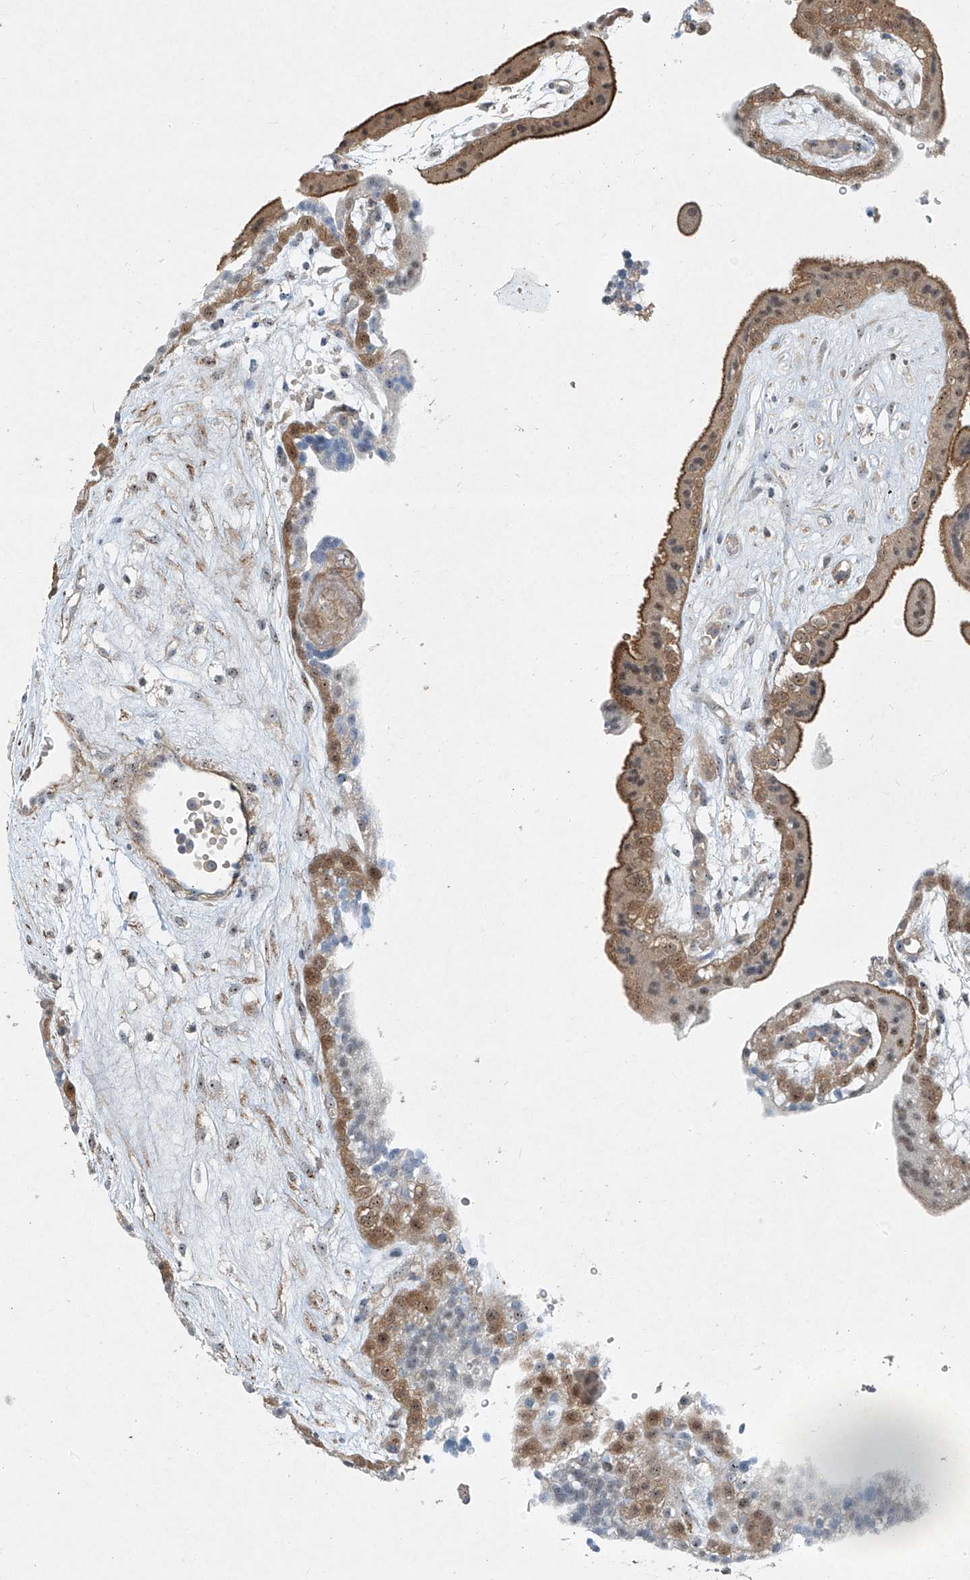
{"staining": {"intensity": "moderate", "quantity": ">75%", "location": "cytoplasmic/membranous,nuclear"}, "tissue": "placenta", "cell_type": "Trophoblastic cells", "image_type": "normal", "snomed": [{"axis": "morphology", "description": "Normal tissue, NOS"}, {"axis": "topography", "description": "Placenta"}], "caption": "Immunohistochemical staining of normal human placenta exhibits moderate cytoplasmic/membranous,nuclear protein staining in about >75% of trophoblastic cells. The protein is shown in brown color, while the nuclei are stained blue.", "gene": "PPCS", "patient": {"sex": "female", "age": 18}}